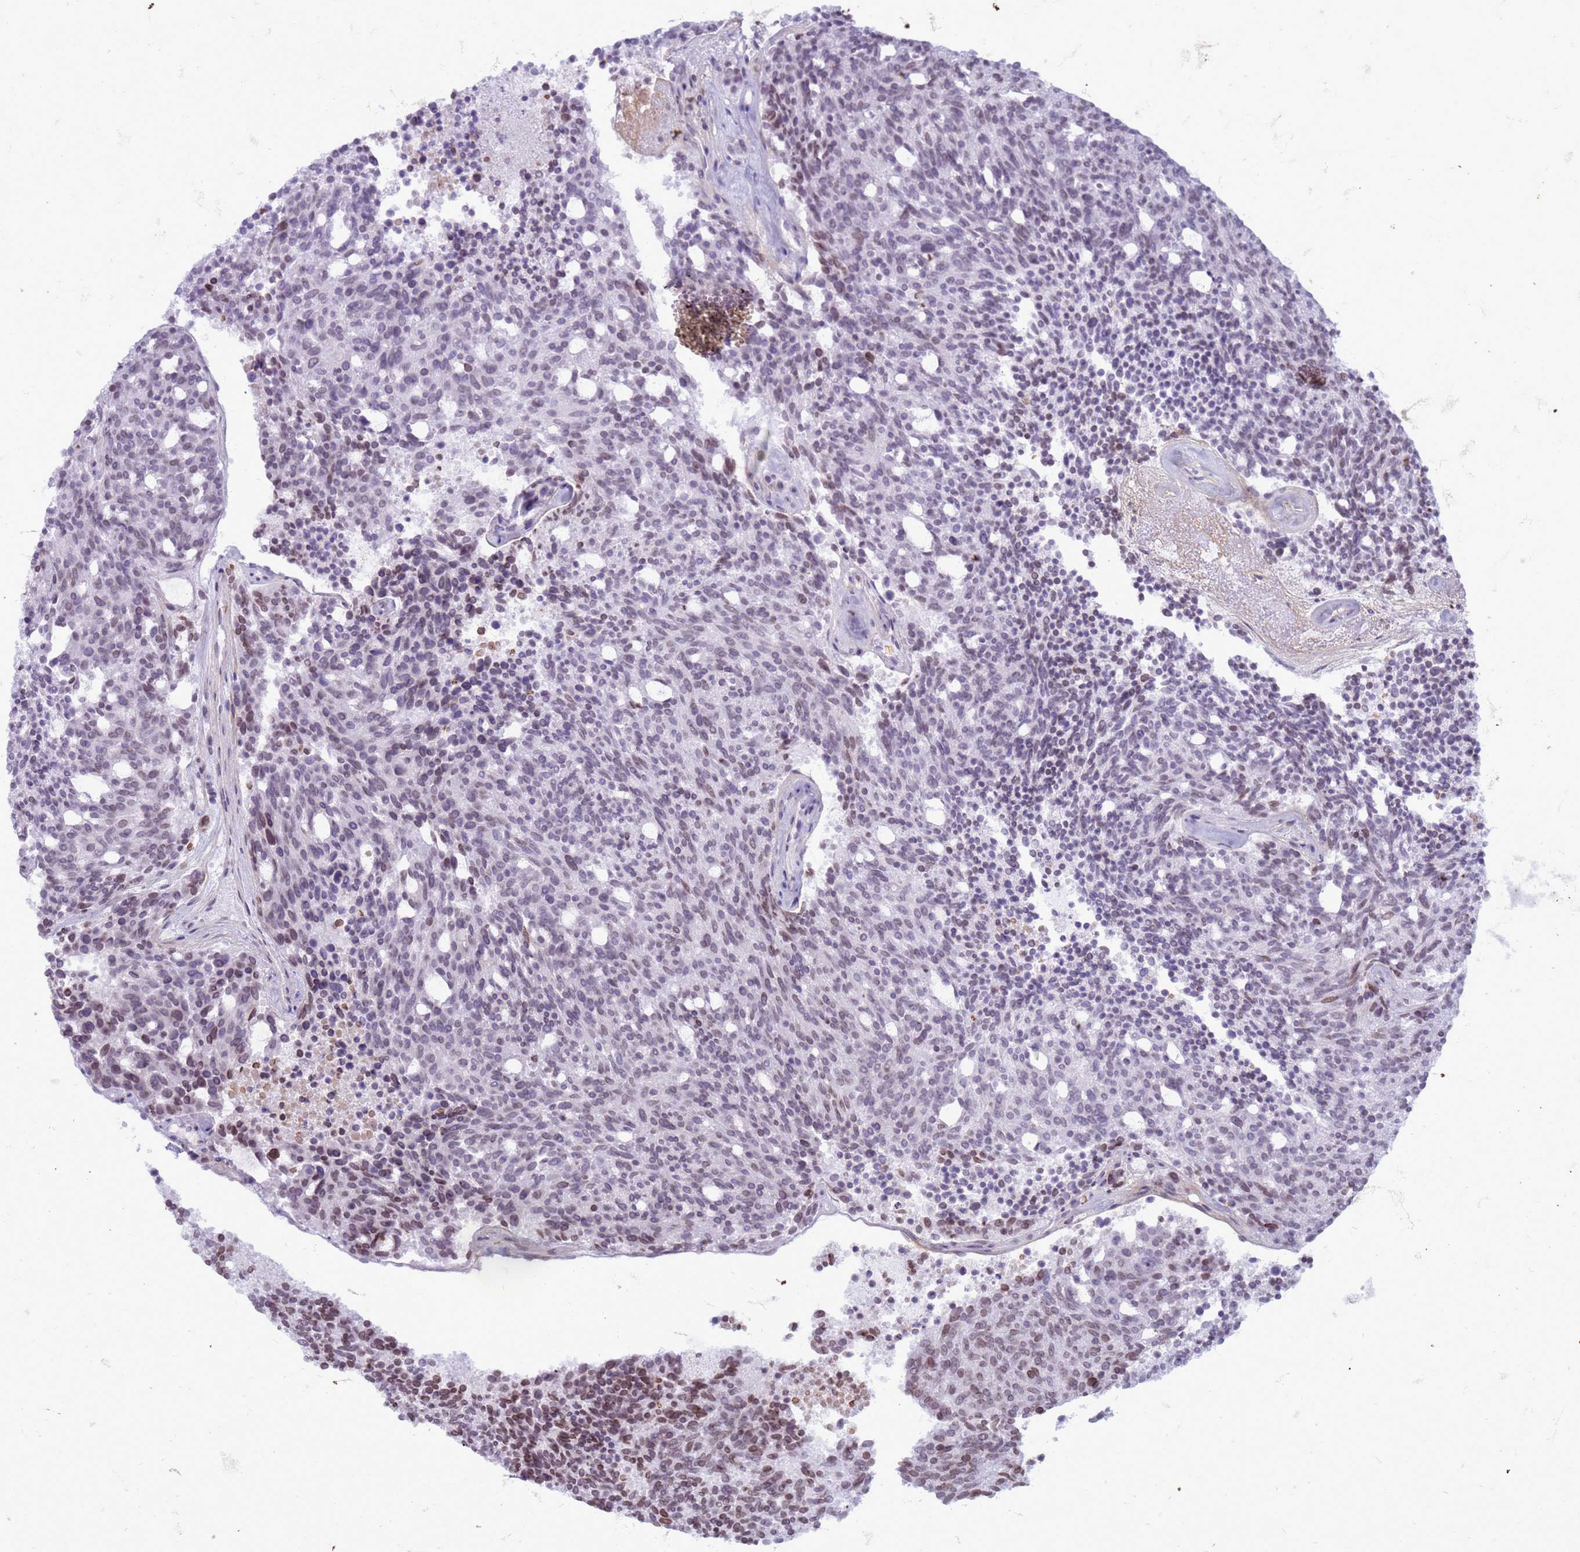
{"staining": {"intensity": "moderate", "quantity": "<25%", "location": "nuclear"}, "tissue": "carcinoid", "cell_type": "Tumor cells", "image_type": "cancer", "snomed": [{"axis": "morphology", "description": "Carcinoid, malignant, NOS"}, {"axis": "topography", "description": "Pancreas"}], "caption": "An IHC photomicrograph of neoplastic tissue is shown. Protein staining in brown labels moderate nuclear positivity in carcinoid within tumor cells. (Stains: DAB in brown, nuclei in blue, Microscopy: brightfield microscopy at high magnification).", "gene": "METTL25B", "patient": {"sex": "female", "age": 54}}